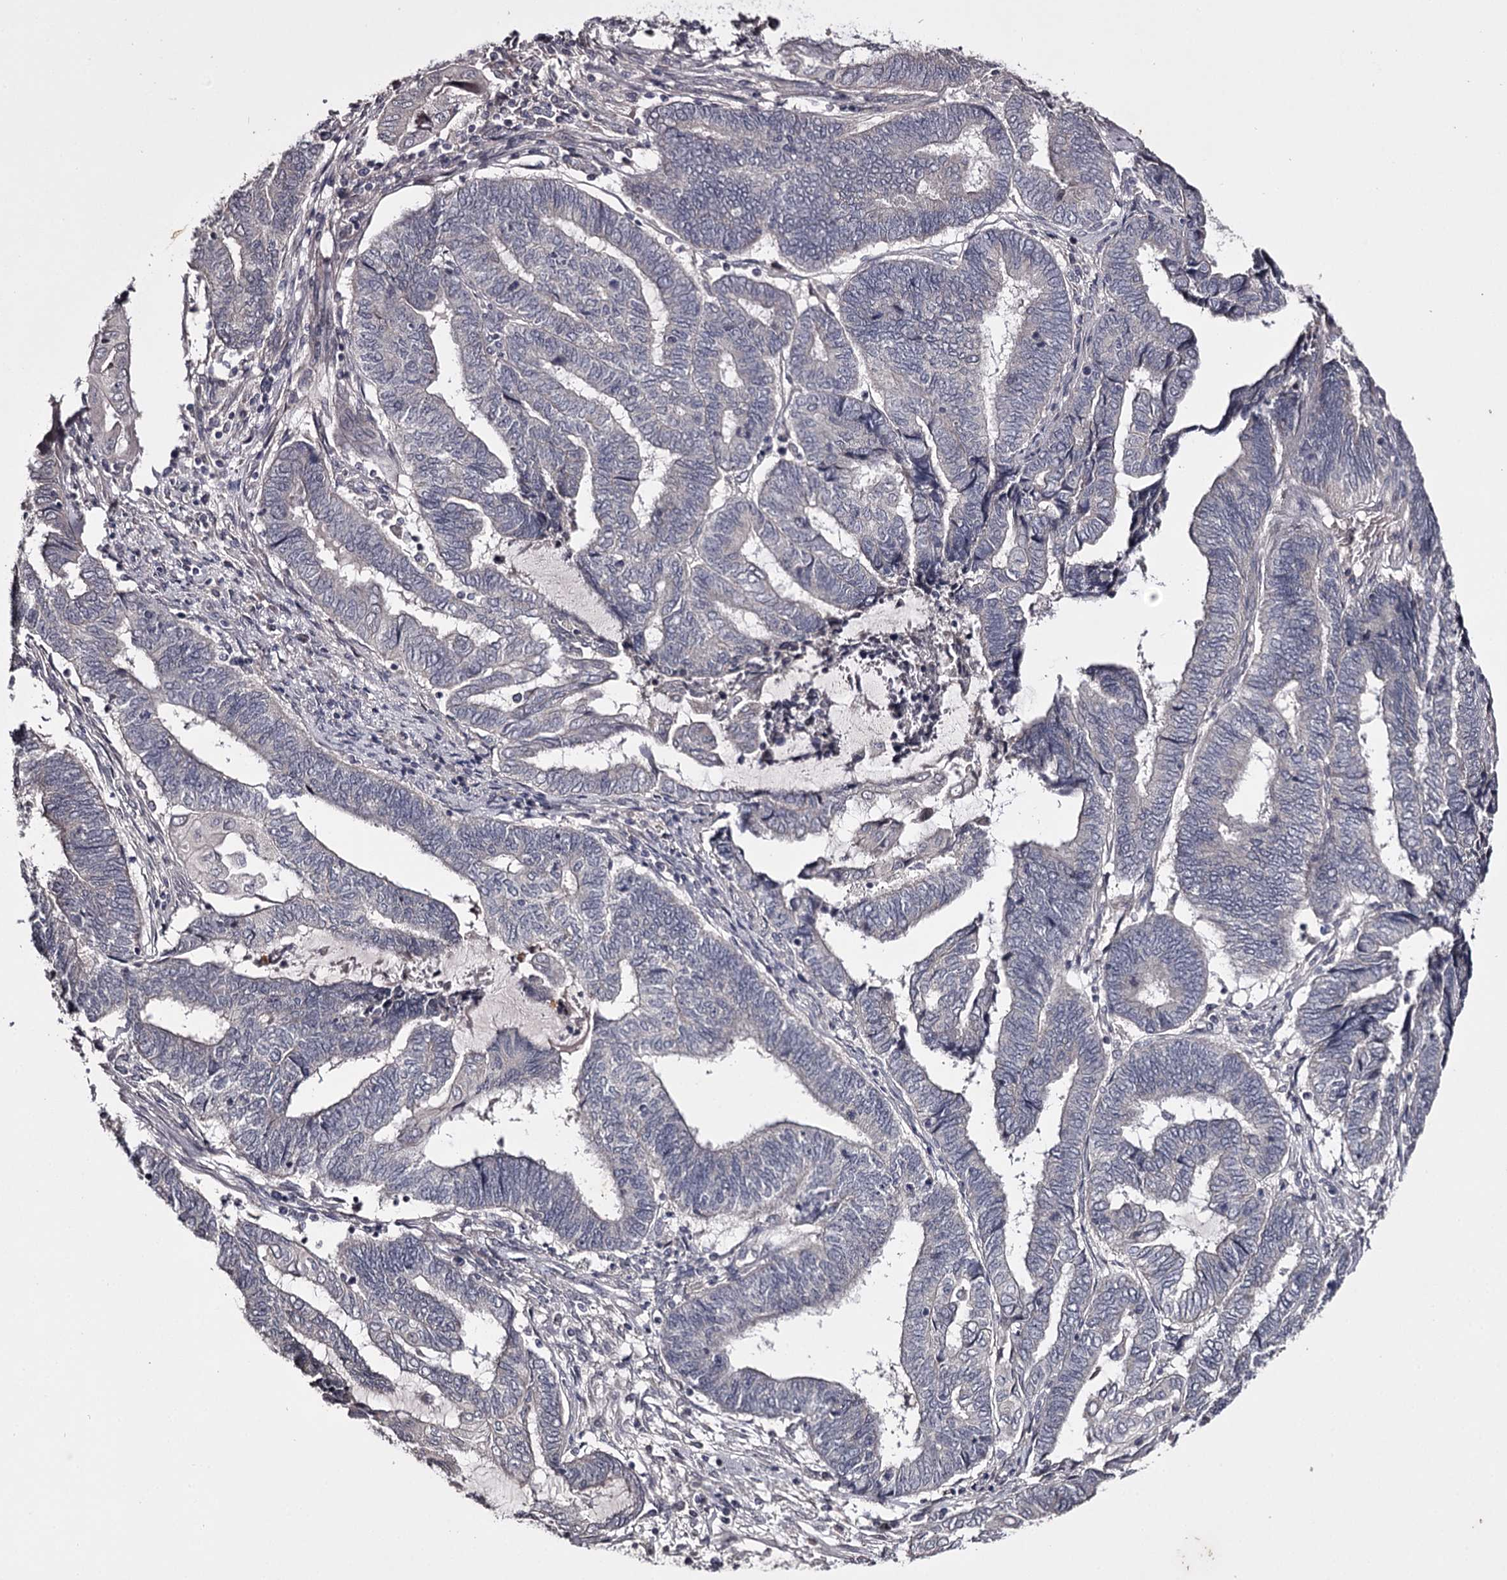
{"staining": {"intensity": "negative", "quantity": "none", "location": "none"}, "tissue": "endometrial cancer", "cell_type": "Tumor cells", "image_type": "cancer", "snomed": [{"axis": "morphology", "description": "Adenocarcinoma, NOS"}, {"axis": "topography", "description": "Uterus"}, {"axis": "topography", "description": "Endometrium"}], "caption": "Micrograph shows no significant protein positivity in tumor cells of endometrial cancer.", "gene": "PRM2", "patient": {"sex": "female", "age": 70}}